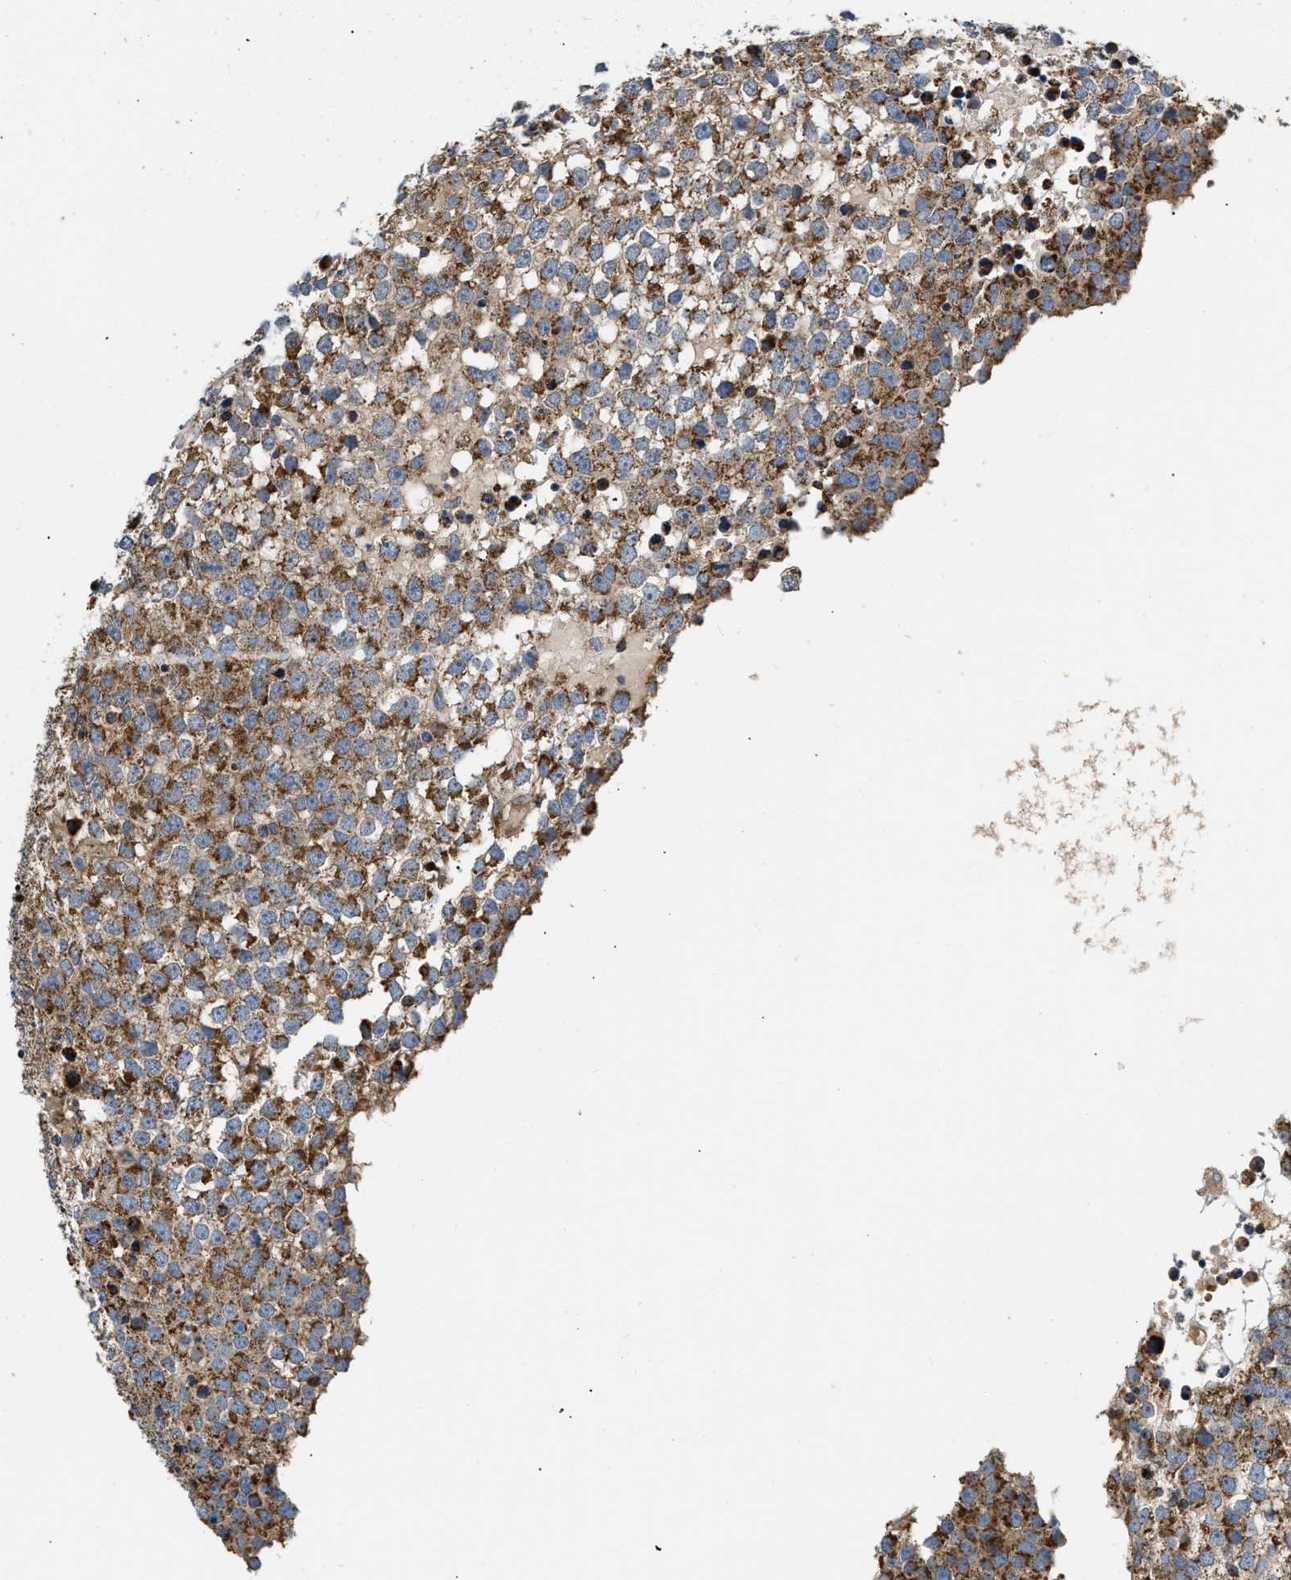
{"staining": {"intensity": "moderate", "quantity": ">75%", "location": "cytoplasmic/membranous"}, "tissue": "testis cancer", "cell_type": "Tumor cells", "image_type": "cancer", "snomed": [{"axis": "morphology", "description": "Seminoma, NOS"}, {"axis": "topography", "description": "Testis"}], "caption": "Approximately >75% of tumor cells in seminoma (testis) exhibit moderate cytoplasmic/membranous protein staining as visualized by brown immunohistochemical staining.", "gene": "OPTN", "patient": {"sex": "male", "age": 65}}